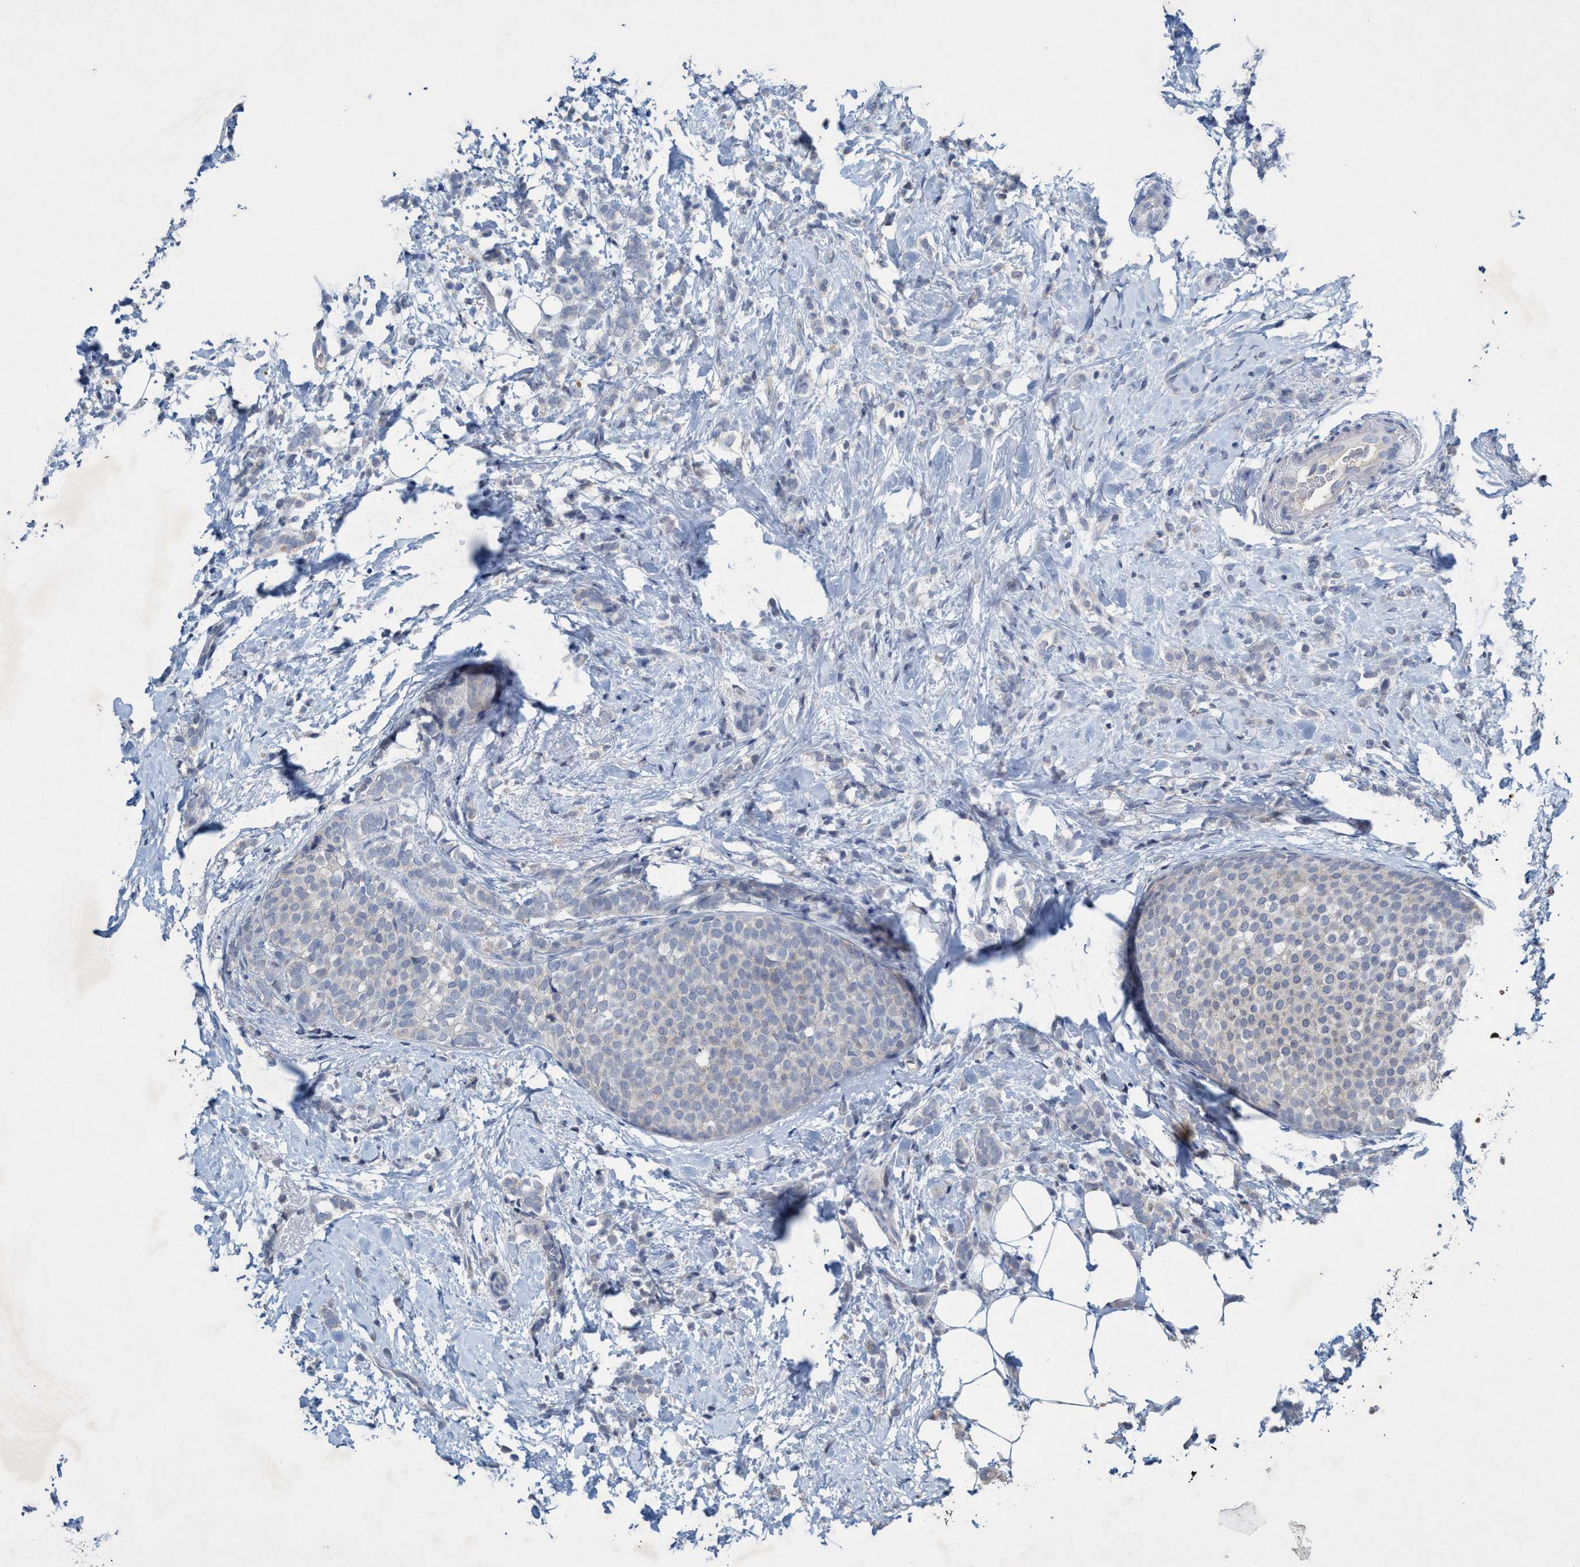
{"staining": {"intensity": "weak", "quantity": "<25%", "location": "cytoplasmic/membranous"}, "tissue": "breast cancer", "cell_type": "Tumor cells", "image_type": "cancer", "snomed": [{"axis": "morphology", "description": "Lobular carcinoma"}, {"axis": "topography", "description": "Breast"}], "caption": "Lobular carcinoma (breast) stained for a protein using immunohistochemistry displays no staining tumor cells.", "gene": "RNF208", "patient": {"sex": "female", "age": 50}}